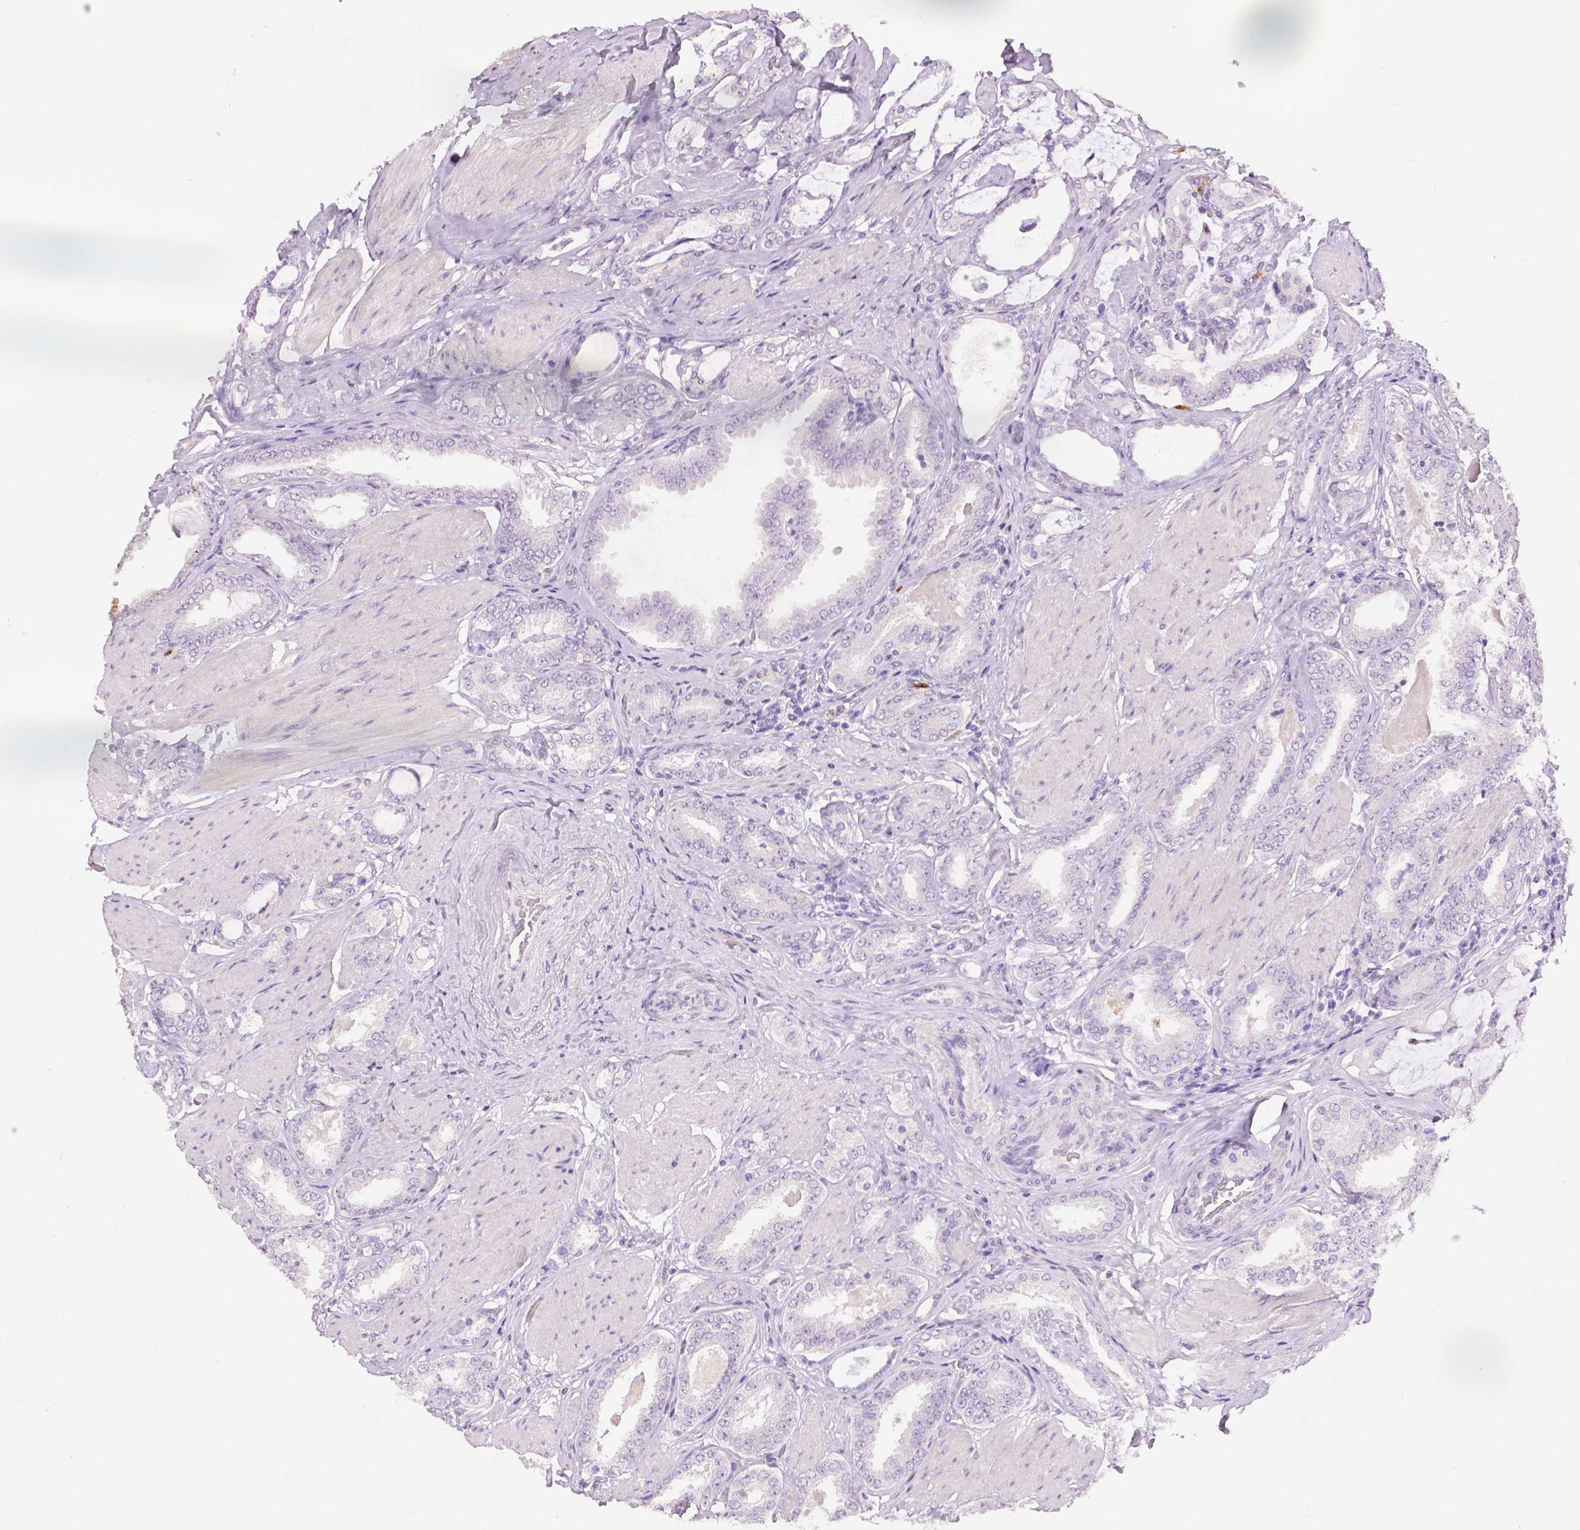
{"staining": {"intensity": "negative", "quantity": "none", "location": "none"}, "tissue": "prostate cancer", "cell_type": "Tumor cells", "image_type": "cancer", "snomed": [{"axis": "morphology", "description": "Adenocarcinoma, High grade"}, {"axis": "topography", "description": "Prostate"}], "caption": "The image demonstrates no significant staining in tumor cells of prostate cancer (adenocarcinoma (high-grade)).", "gene": "CXCR2", "patient": {"sex": "male", "age": 63}}